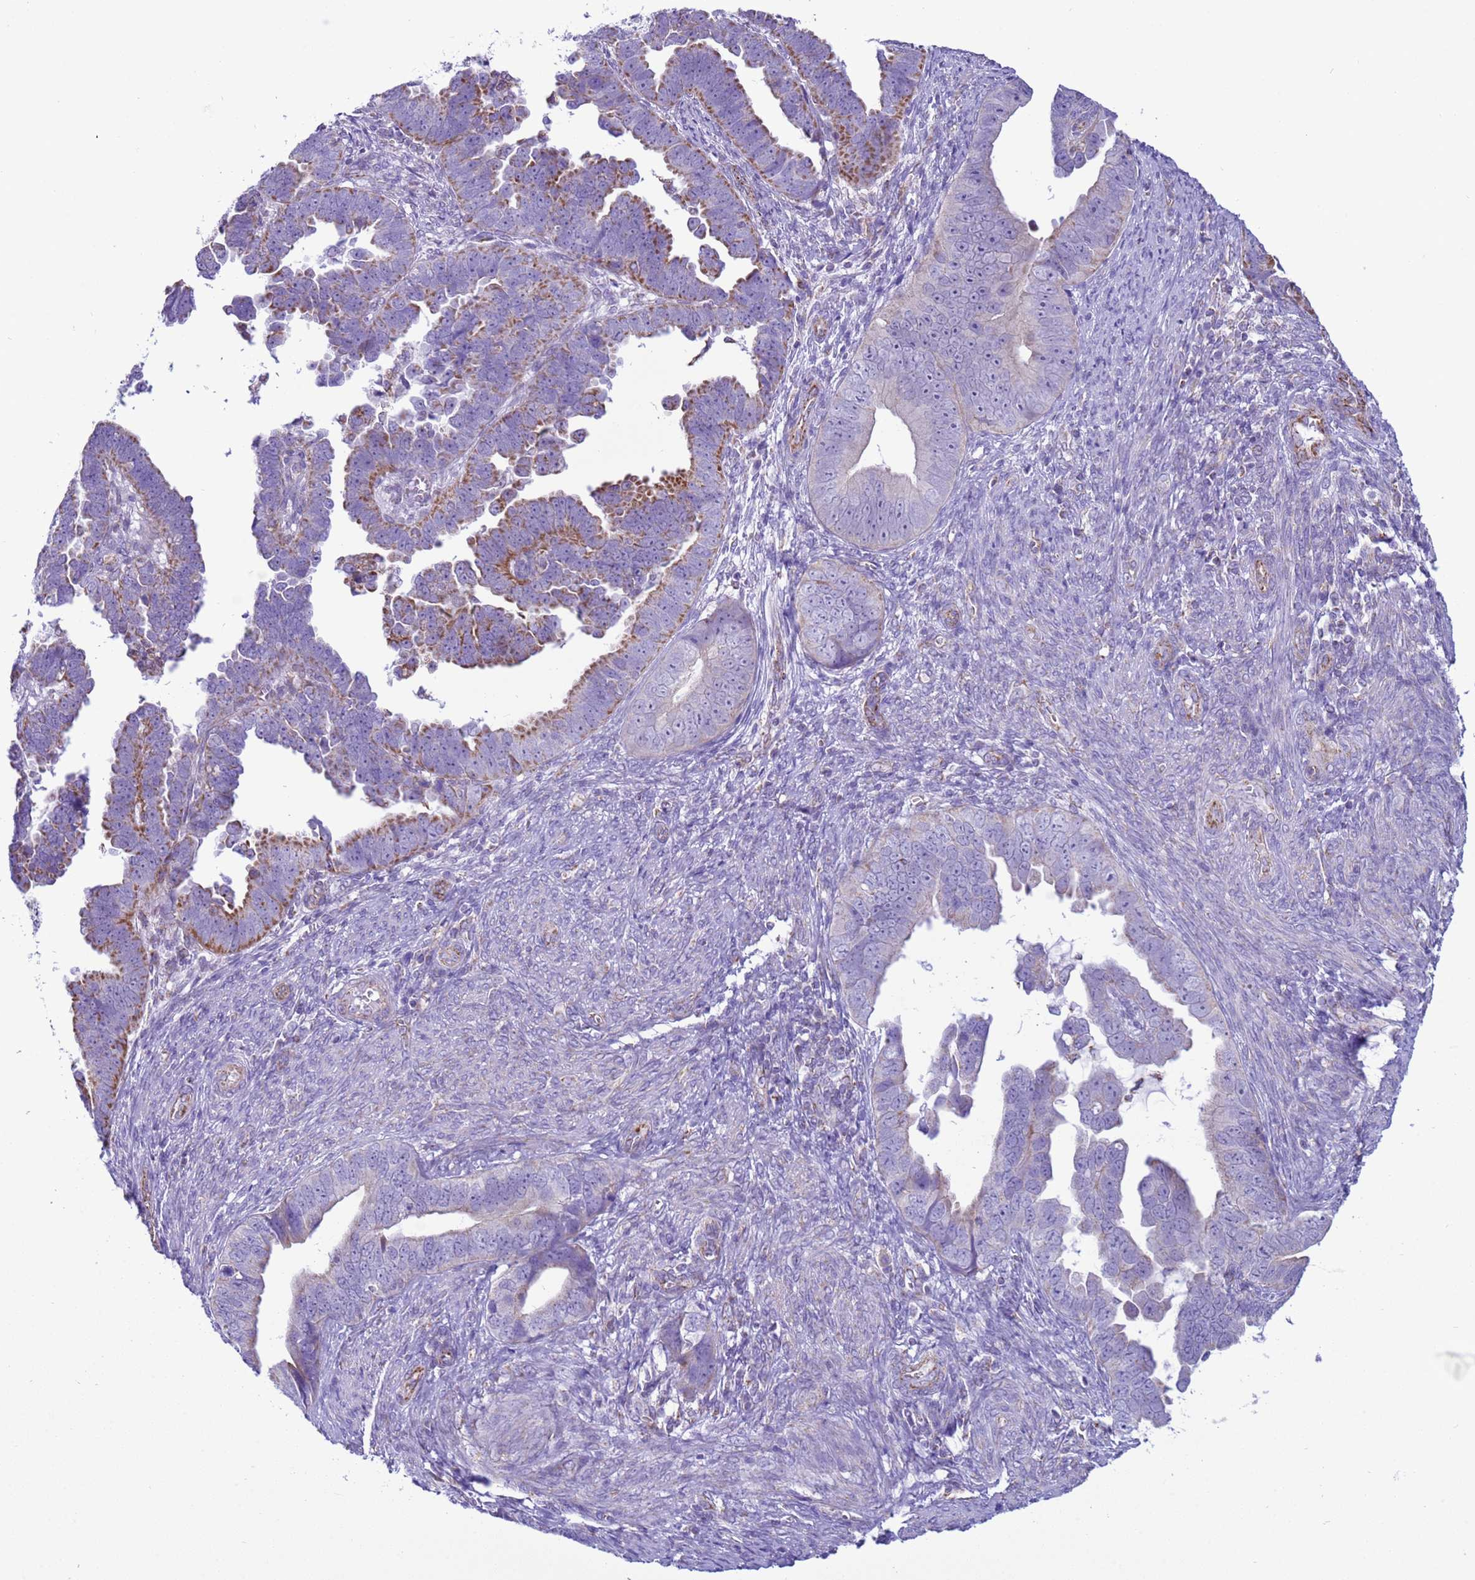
{"staining": {"intensity": "moderate", "quantity": ">75%", "location": "cytoplasmic/membranous"}, "tissue": "endometrial cancer", "cell_type": "Tumor cells", "image_type": "cancer", "snomed": [{"axis": "morphology", "description": "Adenocarcinoma, NOS"}, {"axis": "topography", "description": "Endometrium"}], "caption": "The image reveals a brown stain indicating the presence of a protein in the cytoplasmic/membranous of tumor cells in endometrial cancer (adenocarcinoma). The protein is shown in brown color, while the nuclei are stained blue.", "gene": "NCALD", "patient": {"sex": "female", "age": 75}}